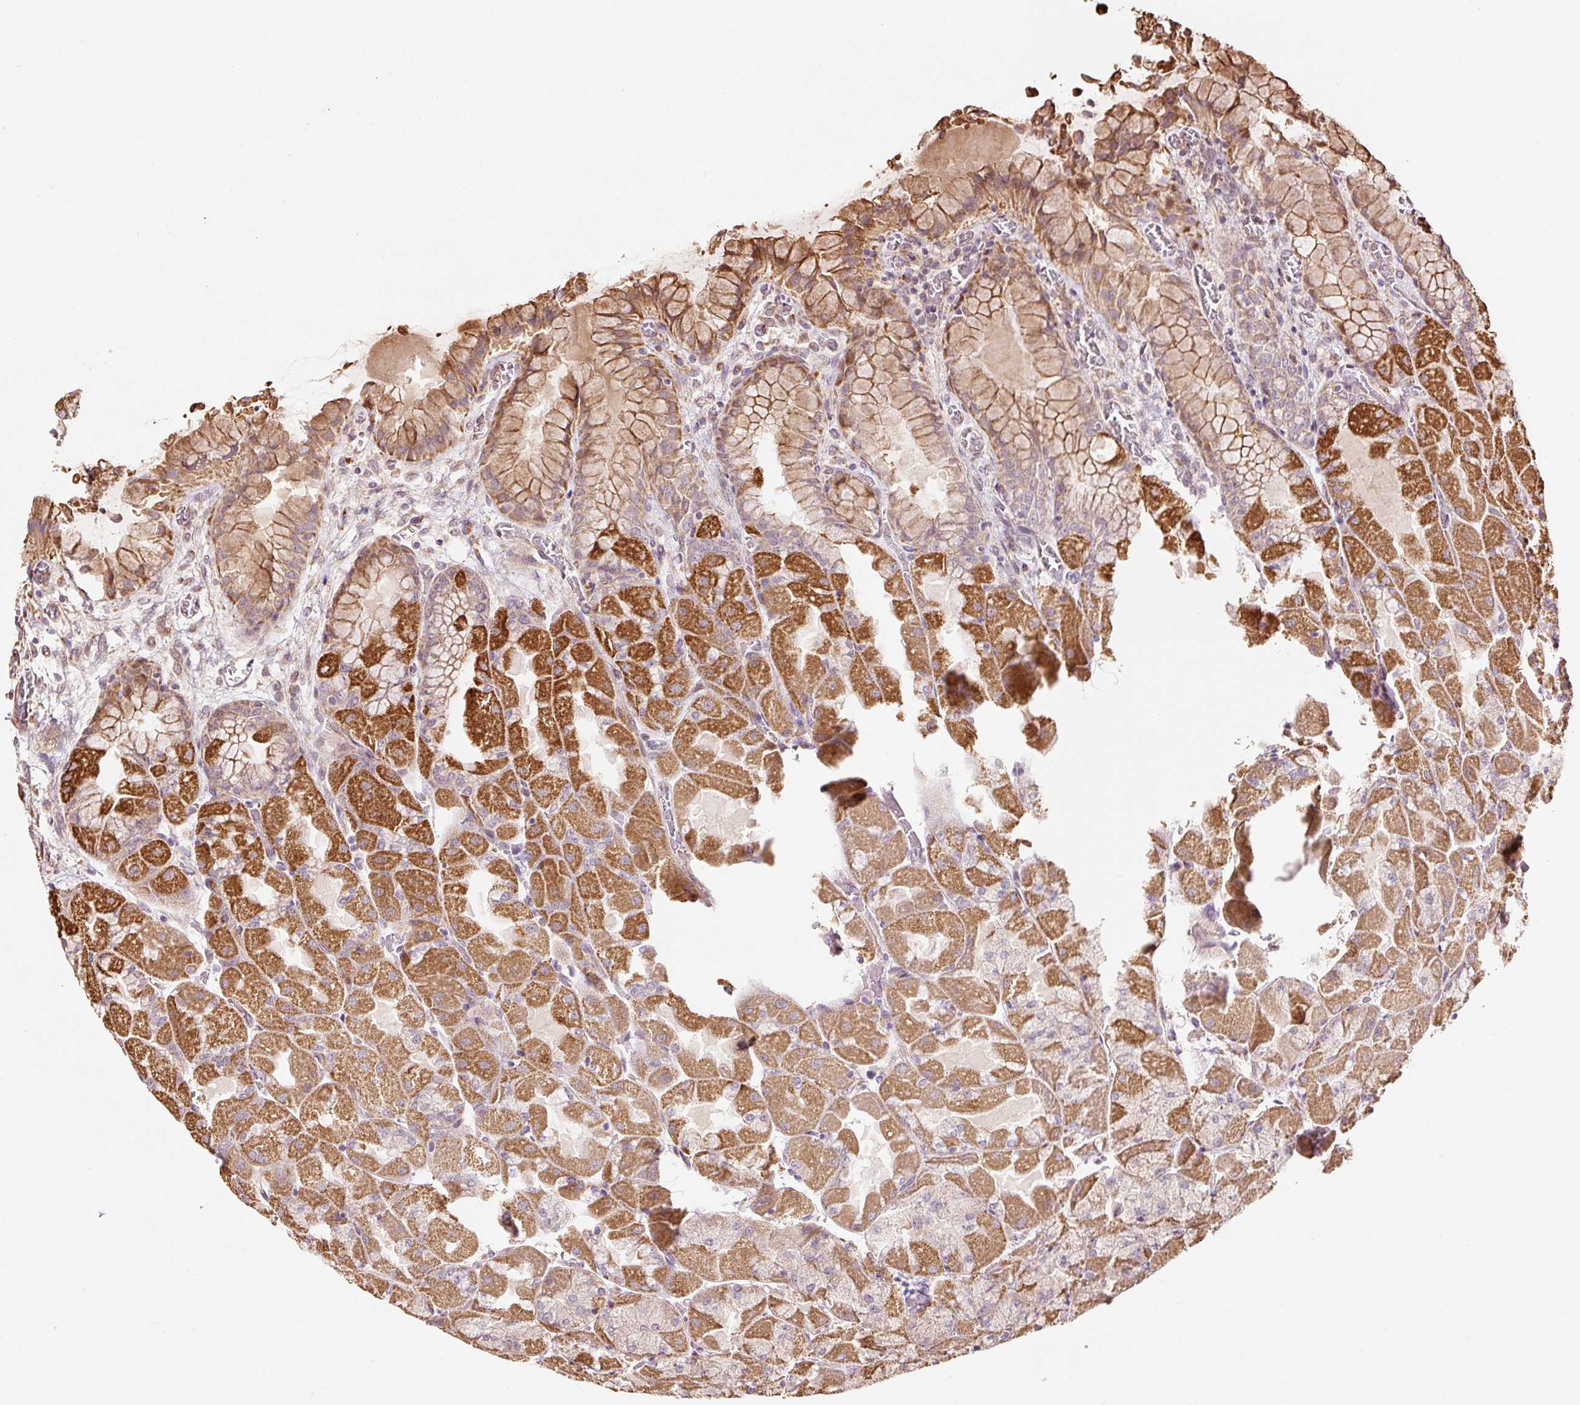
{"staining": {"intensity": "strong", "quantity": ">75%", "location": "cytoplasmic/membranous"}, "tissue": "stomach", "cell_type": "Glandular cells", "image_type": "normal", "snomed": [{"axis": "morphology", "description": "Normal tissue, NOS"}, {"axis": "topography", "description": "Stomach"}], "caption": "Protein staining shows strong cytoplasmic/membranous staining in approximately >75% of glandular cells in normal stomach. (DAB (3,3'-diaminobenzidine) = brown stain, brightfield microscopy at high magnification).", "gene": "ETF1", "patient": {"sex": "female", "age": 61}}